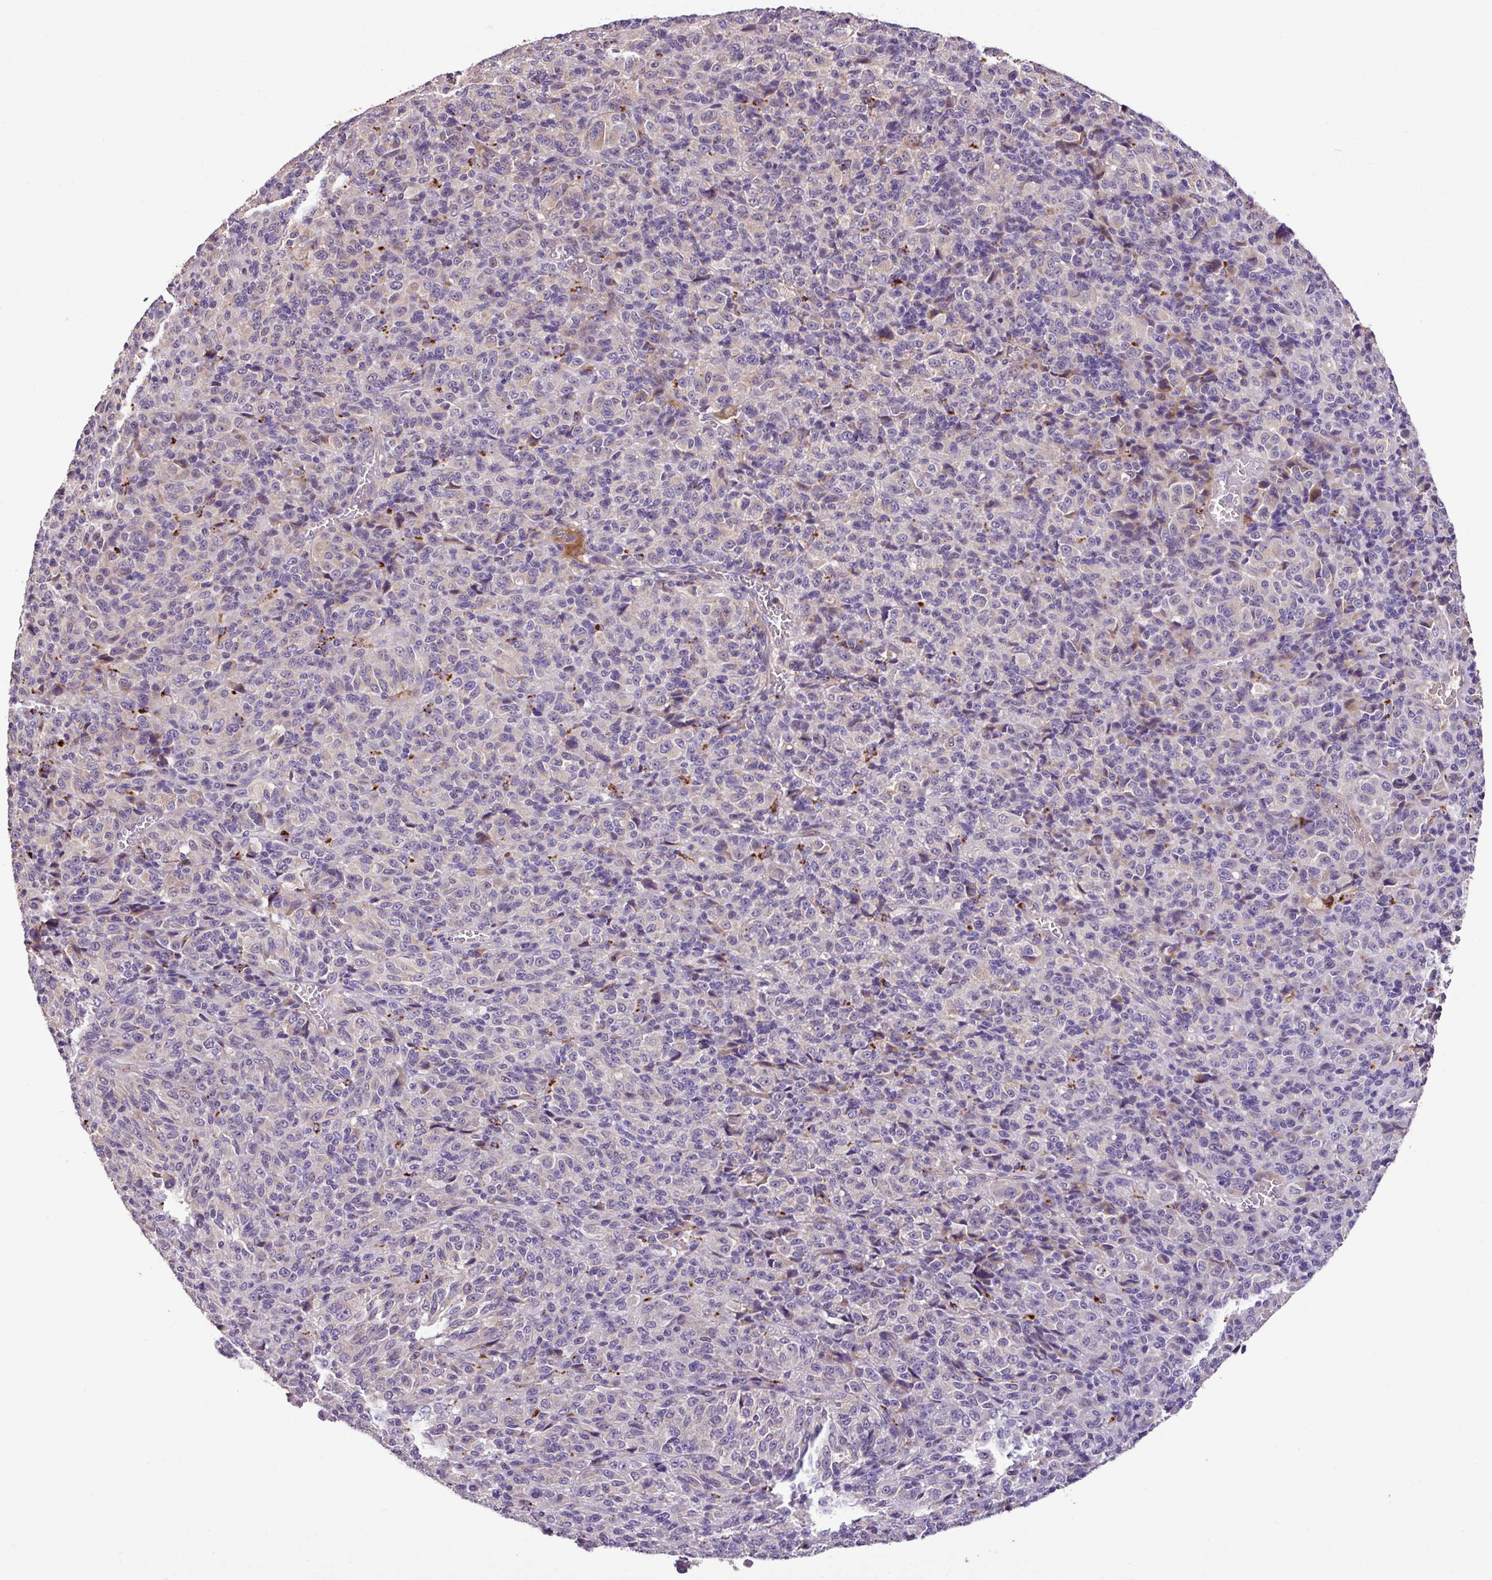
{"staining": {"intensity": "negative", "quantity": "none", "location": "none"}, "tissue": "melanoma", "cell_type": "Tumor cells", "image_type": "cancer", "snomed": [{"axis": "morphology", "description": "Malignant melanoma, Metastatic site"}, {"axis": "topography", "description": "Brain"}], "caption": "Immunohistochemistry (IHC) of malignant melanoma (metastatic site) displays no staining in tumor cells.", "gene": "ZNF266", "patient": {"sex": "female", "age": 56}}